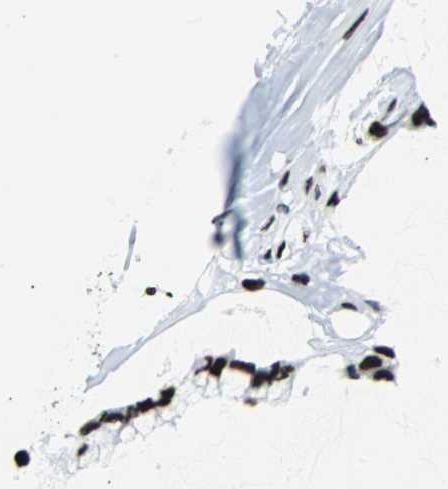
{"staining": {"intensity": "strong", "quantity": ">75%", "location": "nuclear"}, "tissue": "ovarian cancer", "cell_type": "Tumor cells", "image_type": "cancer", "snomed": [{"axis": "morphology", "description": "Cystadenocarcinoma, mucinous, NOS"}, {"axis": "topography", "description": "Ovary"}], "caption": "Ovarian cancer (mucinous cystadenocarcinoma) stained with IHC displays strong nuclear positivity in about >75% of tumor cells. The staining is performed using DAB brown chromogen to label protein expression. The nuclei are counter-stained blue using hematoxylin.", "gene": "H2BC18", "patient": {"sex": "female", "age": 39}}